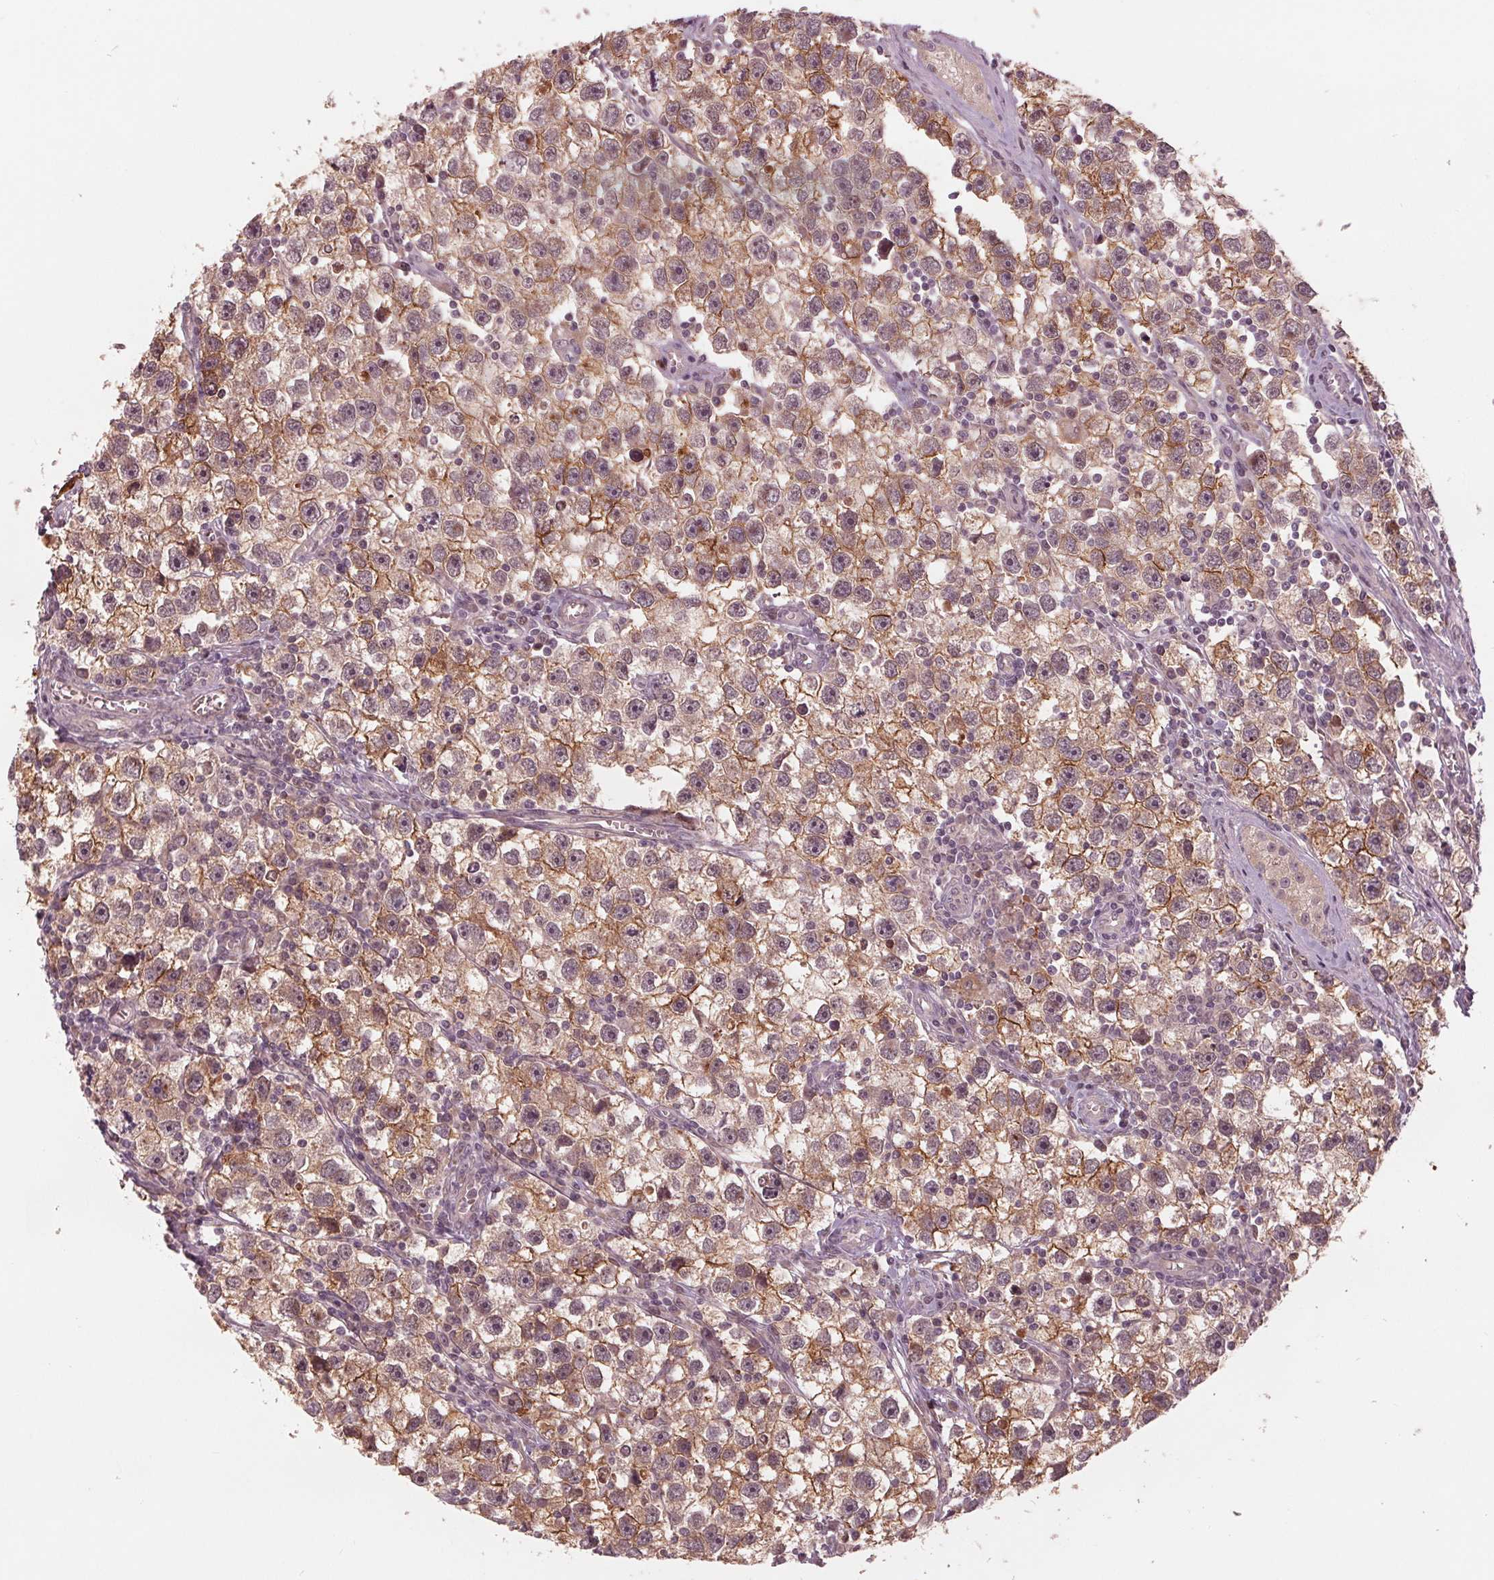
{"staining": {"intensity": "moderate", "quantity": ">75%", "location": "cytoplasmic/membranous"}, "tissue": "testis cancer", "cell_type": "Tumor cells", "image_type": "cancer", "snomed": [{"axis": "morphology", "description": "Seminoma, NOS"}, {"axis": "topography", "description": "Testis"}], "caption": "Immunohistochemical staining of testis seminoma displays medium levels of moderate cytoplasmic/membranous staining in about >75% of tumor cells.", "gene": "ZNF471", "patient": {"sex": "male", "age": 30}}